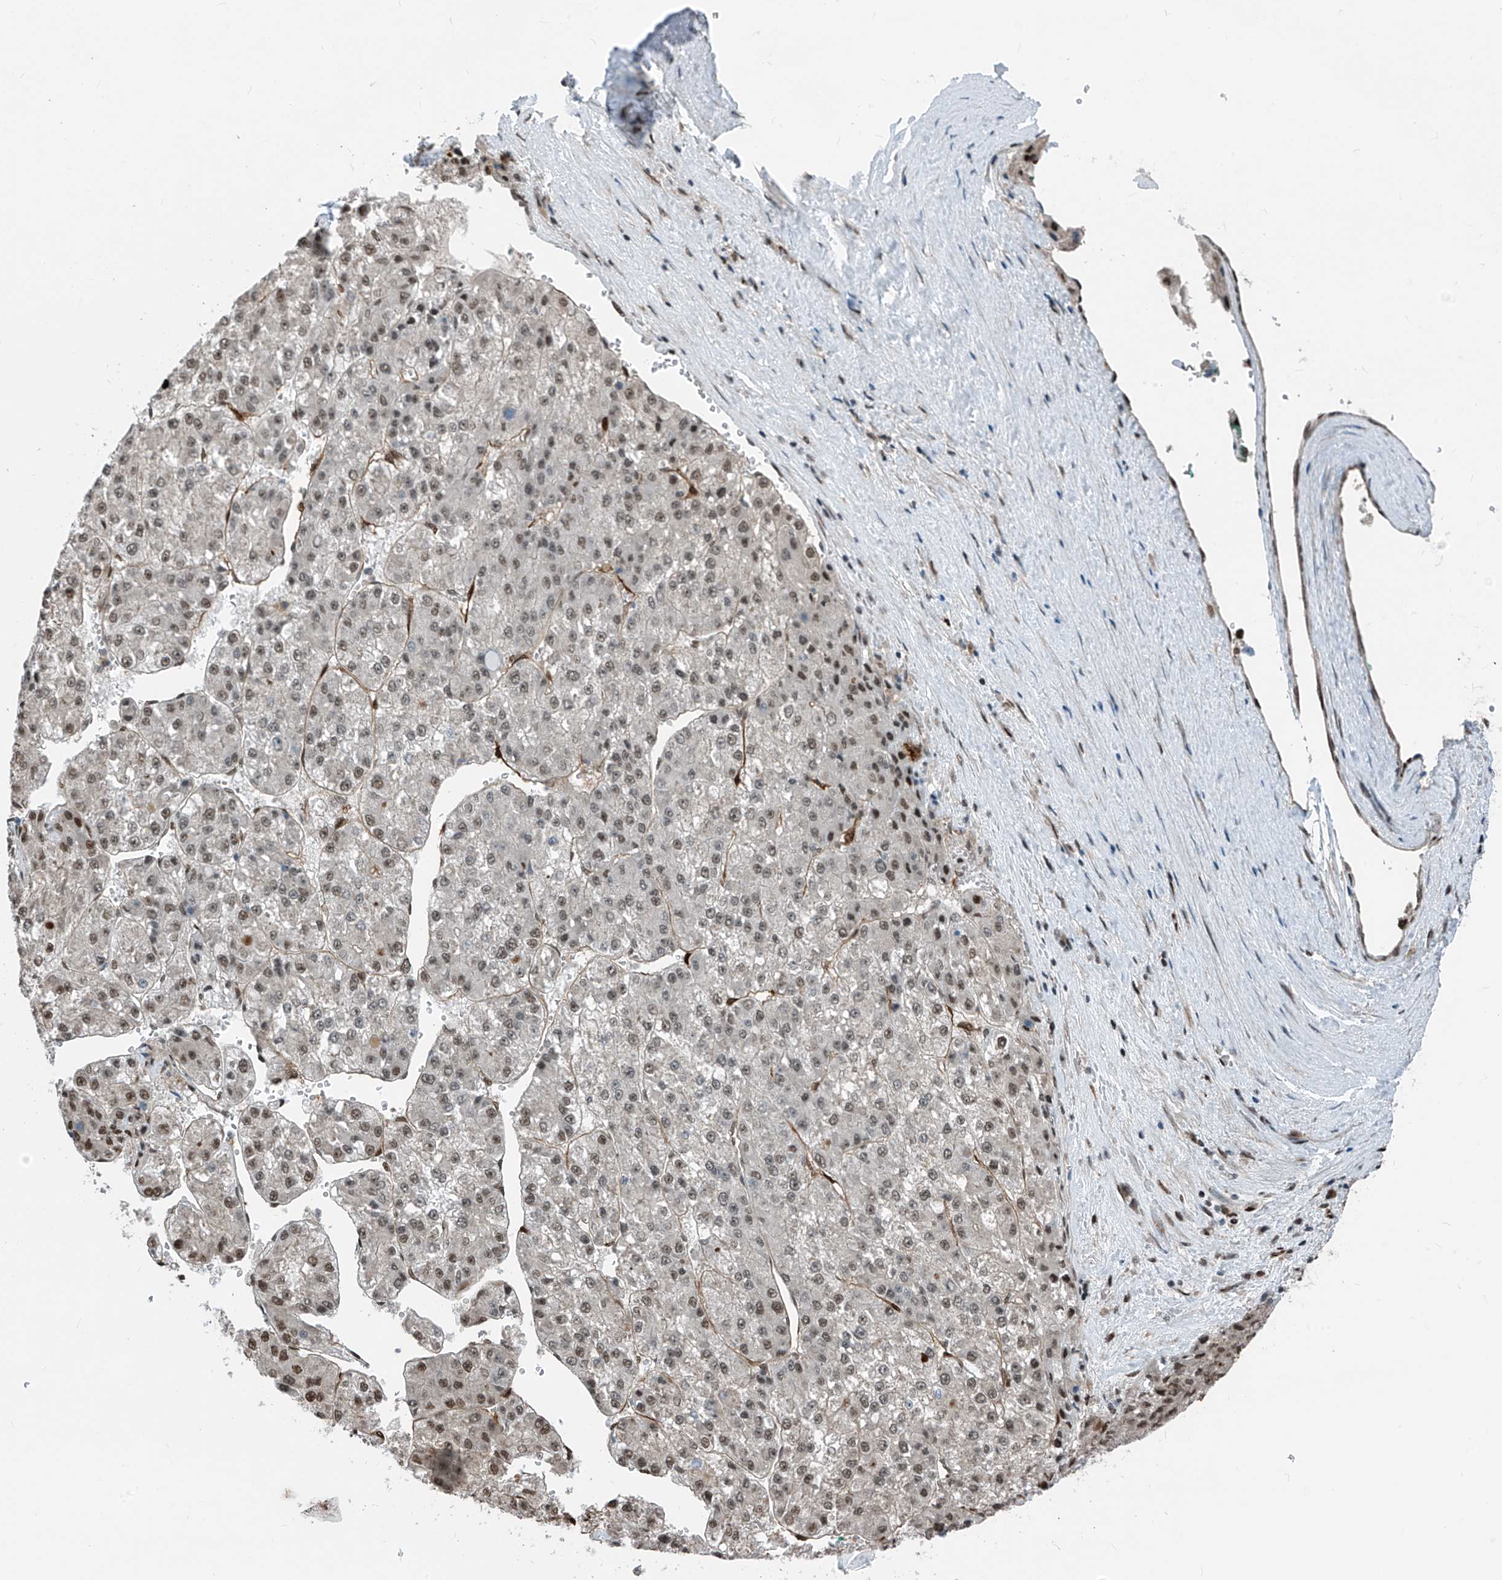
{"staining": {"intensity": "moderate", "quantity": ">75%", "location": "nuclear"}, "tissue": "liver cancer", "cell_type": "Tumor cells", "image_type": "cancer", "snomed": [{"axis": "morphology", "description": "Carcinoma, Hepatocellular, NOS"}, {"axis": "topography", "description": "Liver"}], "caption": "Hepatocellular carcinoma (liver) stained for a protein (brown) exhibits moderate nuclear positive staining in about >75% of tumor cells.", "gene": "RBP7", "patient": {"sex": "female", "age": 73}}